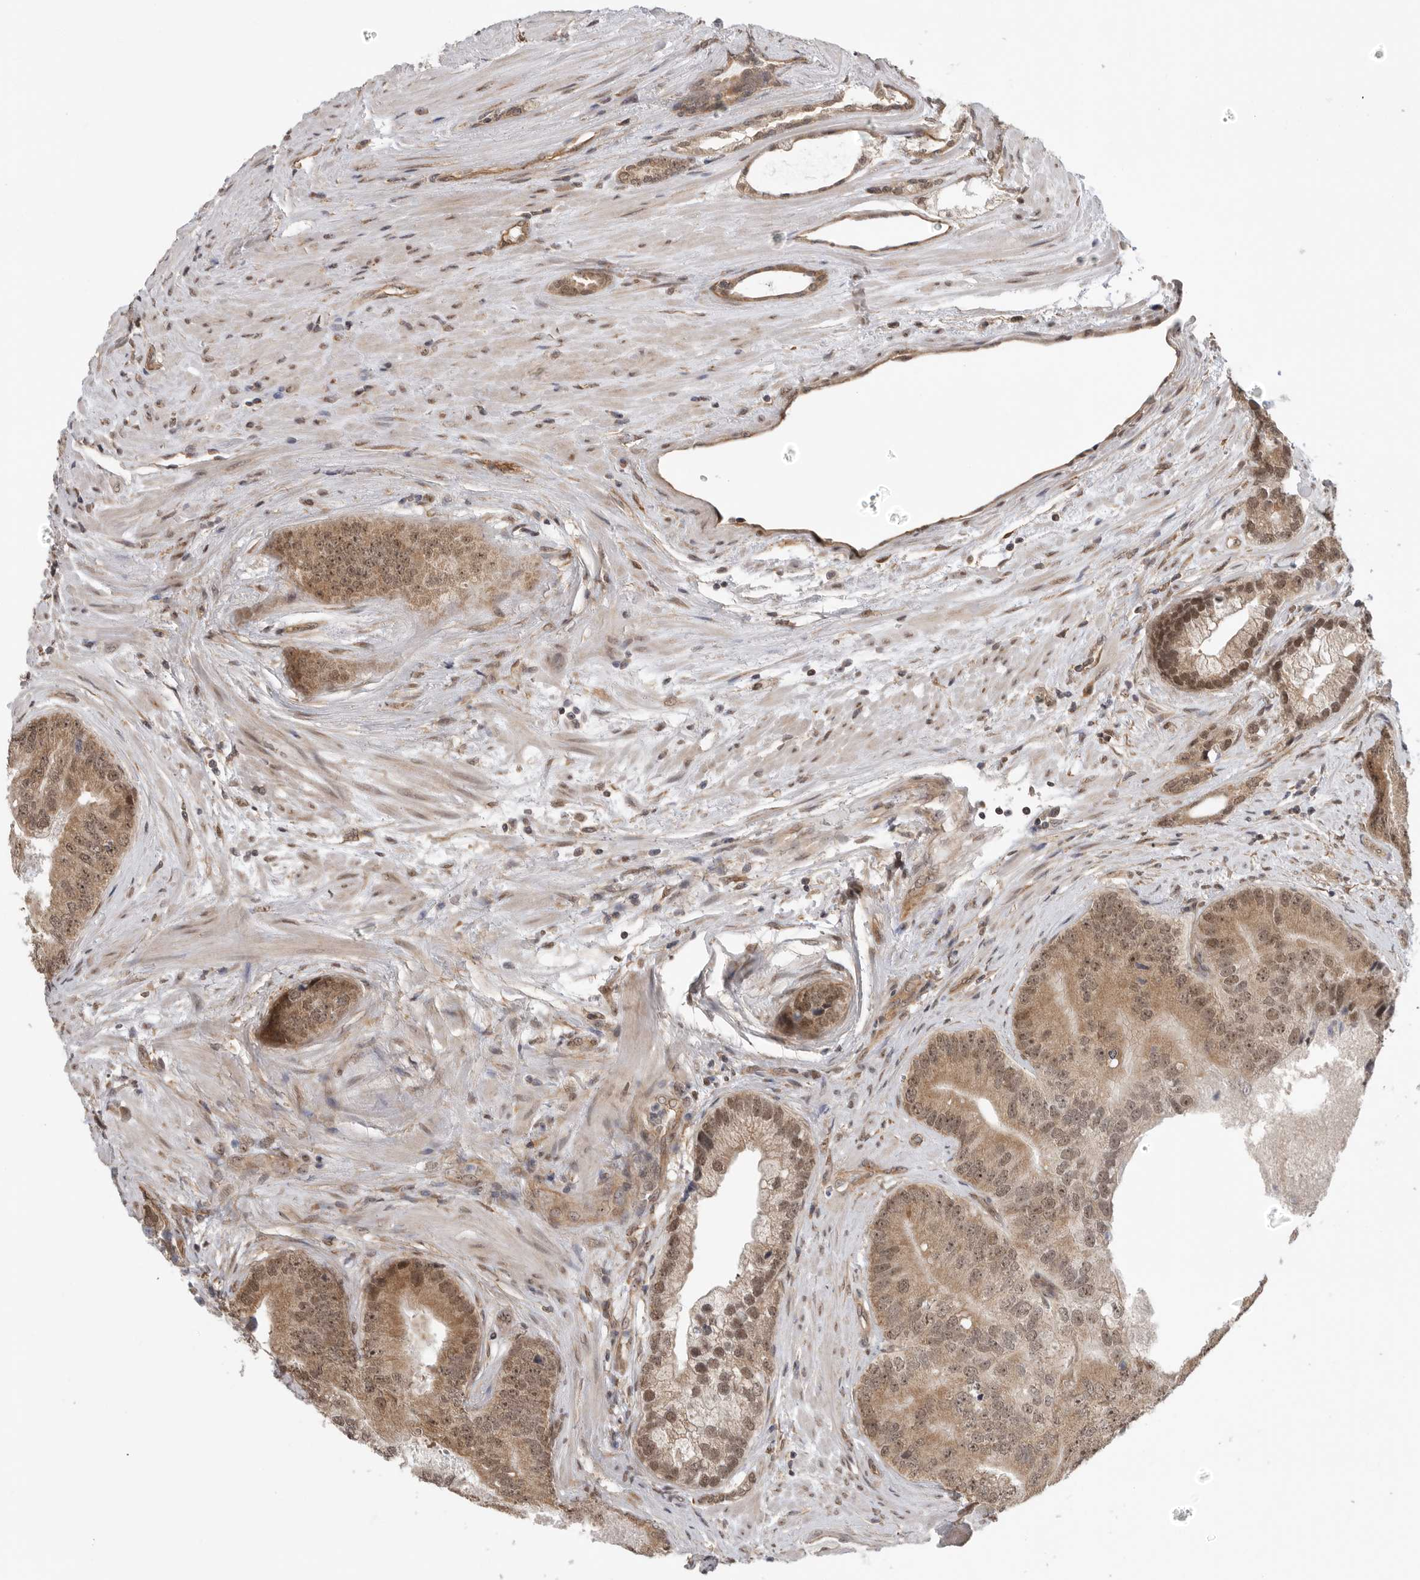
{"staining": {"intensity": "moderate", "quantity": ">75%", "location": "cytoplasmic/membranous,nuclear"}, "tissue": "prostate cancer", "cell_type": "Tumor cells", "image_type": "cancer", "snomed": [{"axis": "morphology", "description": "Adenocarcinoma, High grade"}, {"axis": "topography", "description": "Prostate"}], "caption": "Adenocarcinoma (high-grade) (prostate) was stained to show a protein in brown. There is medium levels of moderate cytoplasmic/membranous and nuclear staining in about >75% of tumor cells. The staining was performed using DAB to visualize the protein expression in brown, while the nuclei were stained in blue with hematoxylin (Magnification: 20x).", "gene": "VPS50", "patient": {"sex": "male", "age": 70}}